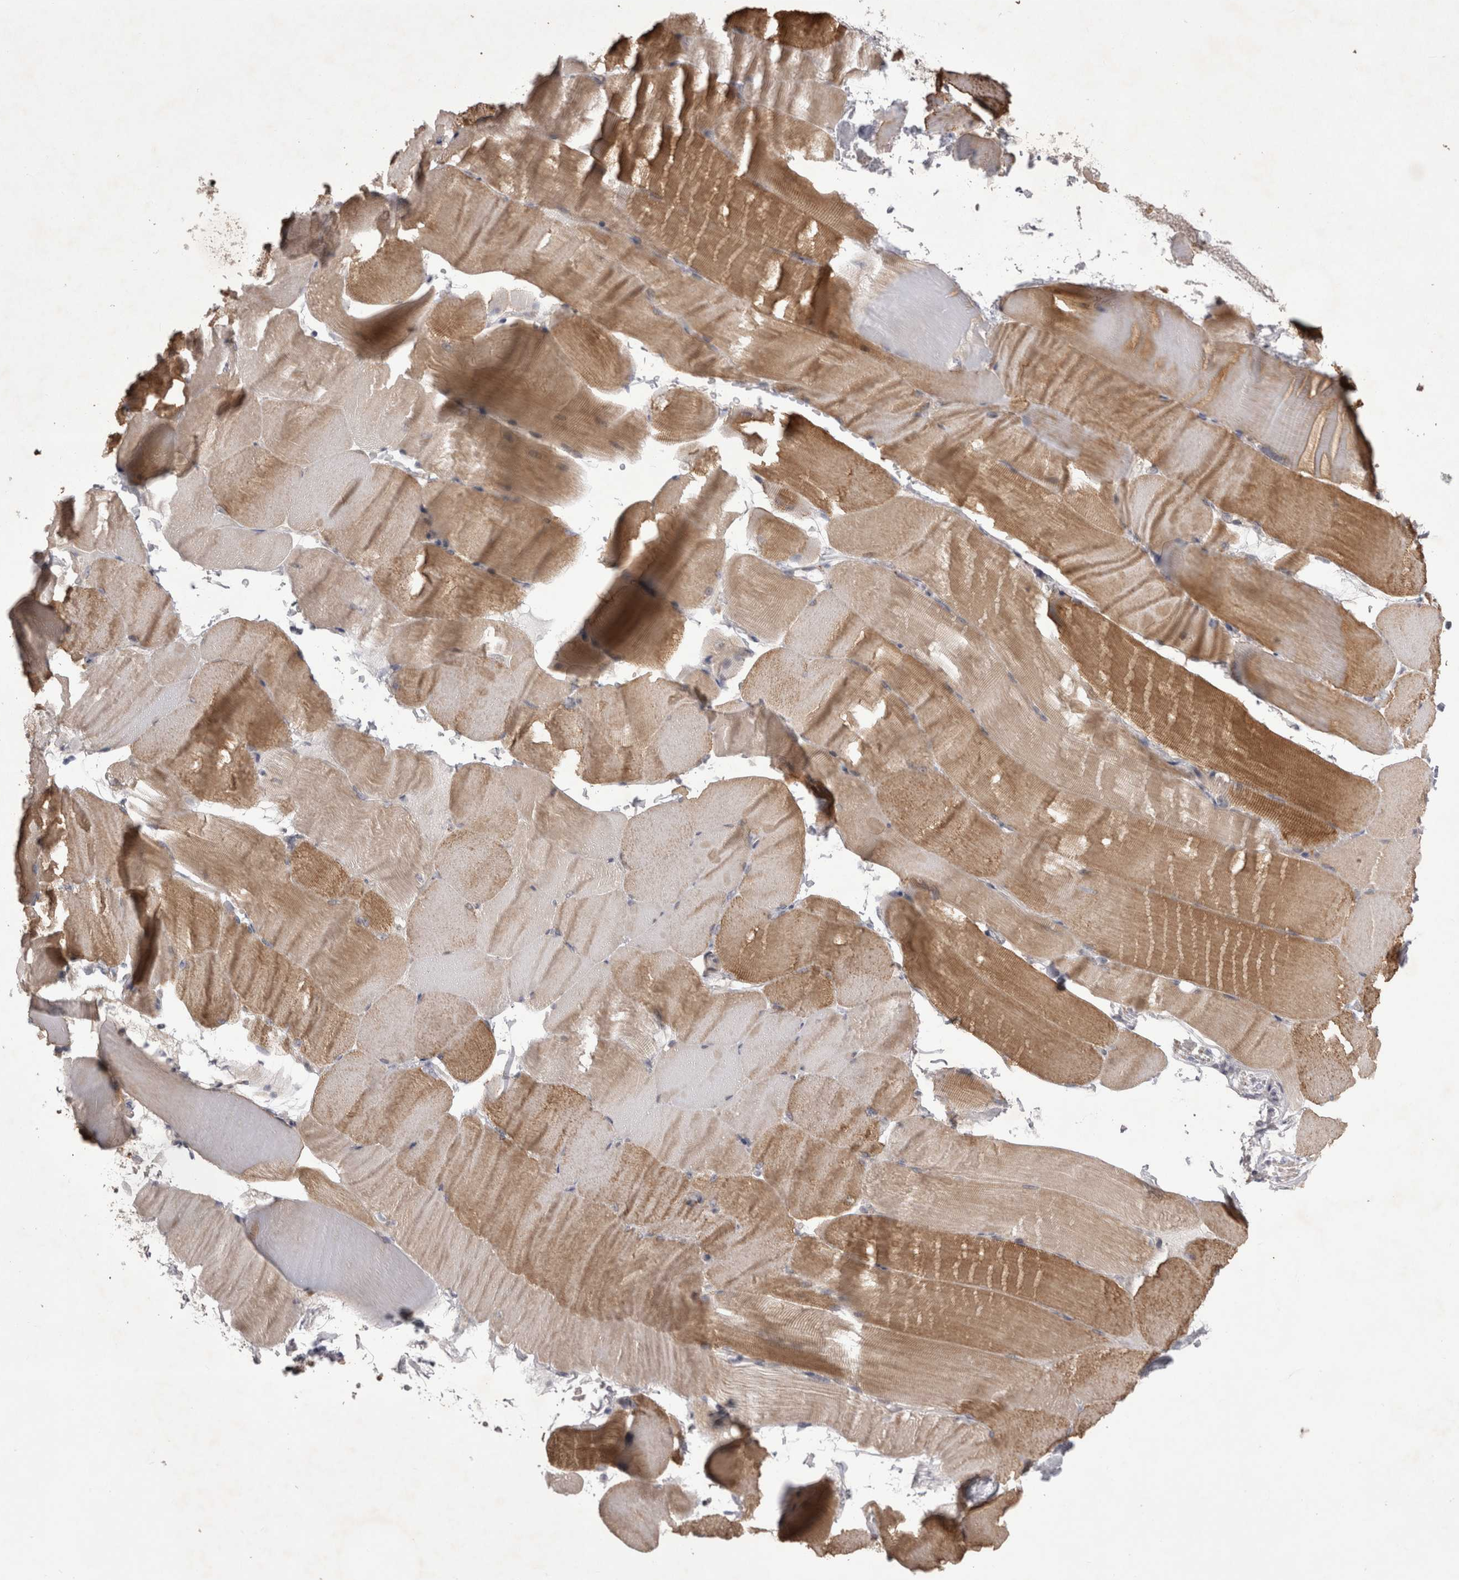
{"staining": {"intensity": "moderate", "quantity": ">75%", "location": "cytoplasmic/membranous"}, "tissue": "skeletal muscle", "cell_type": "Myocytes", "image_type": "normal", "snomed": [{"axis": "morphology", "description": "Normal tissue, NOS"}, {"axis": "topography", "description": "Skeletal muscle"}, {"axis": "topography", "description": "Parathyroid gland"}], "caption": "Immunohistochemical staining of unremarkable human skeletal muscle reveals moderate cytoplasmic/membranous protein staining in about >75% of myocytes. (Brightfield microscopy of DAB IHC at high magnification).", "gene": "NENF", "patient": {"sex": "female", "age": 37}}